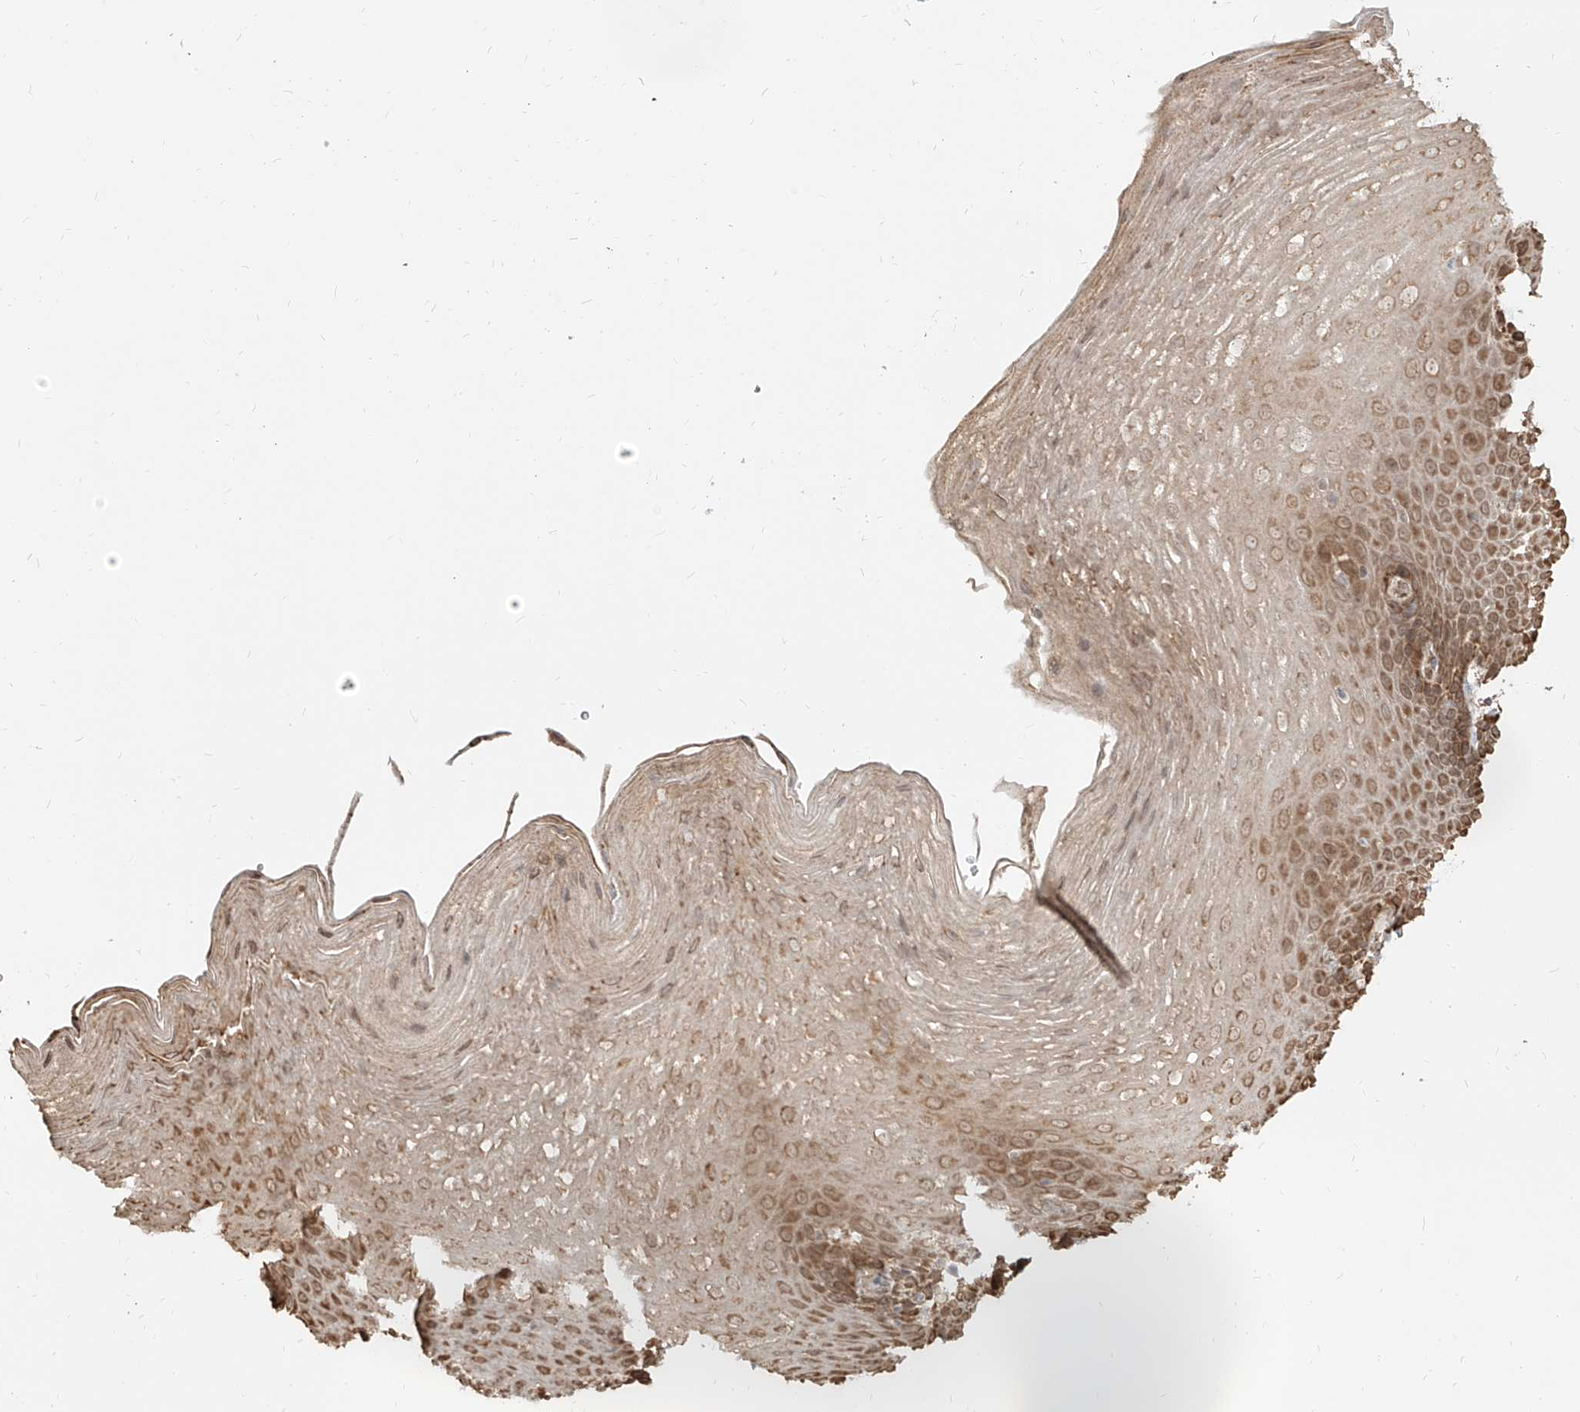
{"staining": {"intensity": "moderate", "quantity": ">75%", "location": "cytoplasmic/membranous"}, "tissue": "esophagus", "cell_type": "Squamous epithelial cells", "image_type": "normal", "snomed": [{"axis": "morphology", "description": "Normal tissue, NOS"}, {"axis": "topography", "description": "Esophagus"}], "caption": "A photomicrograph of esophagus stained for a protein shows moderate cytoplasmic/membranous brown staining in squamous epithelial cells. The staining is performed using DAB (3,3'-diaminobenzidine) brown chromogen to label protein expression. The nuclei are counter-stained blue using hematoxylin.", "gene": "UBE2K", "patient": {"sex": "female", "age": 66}}